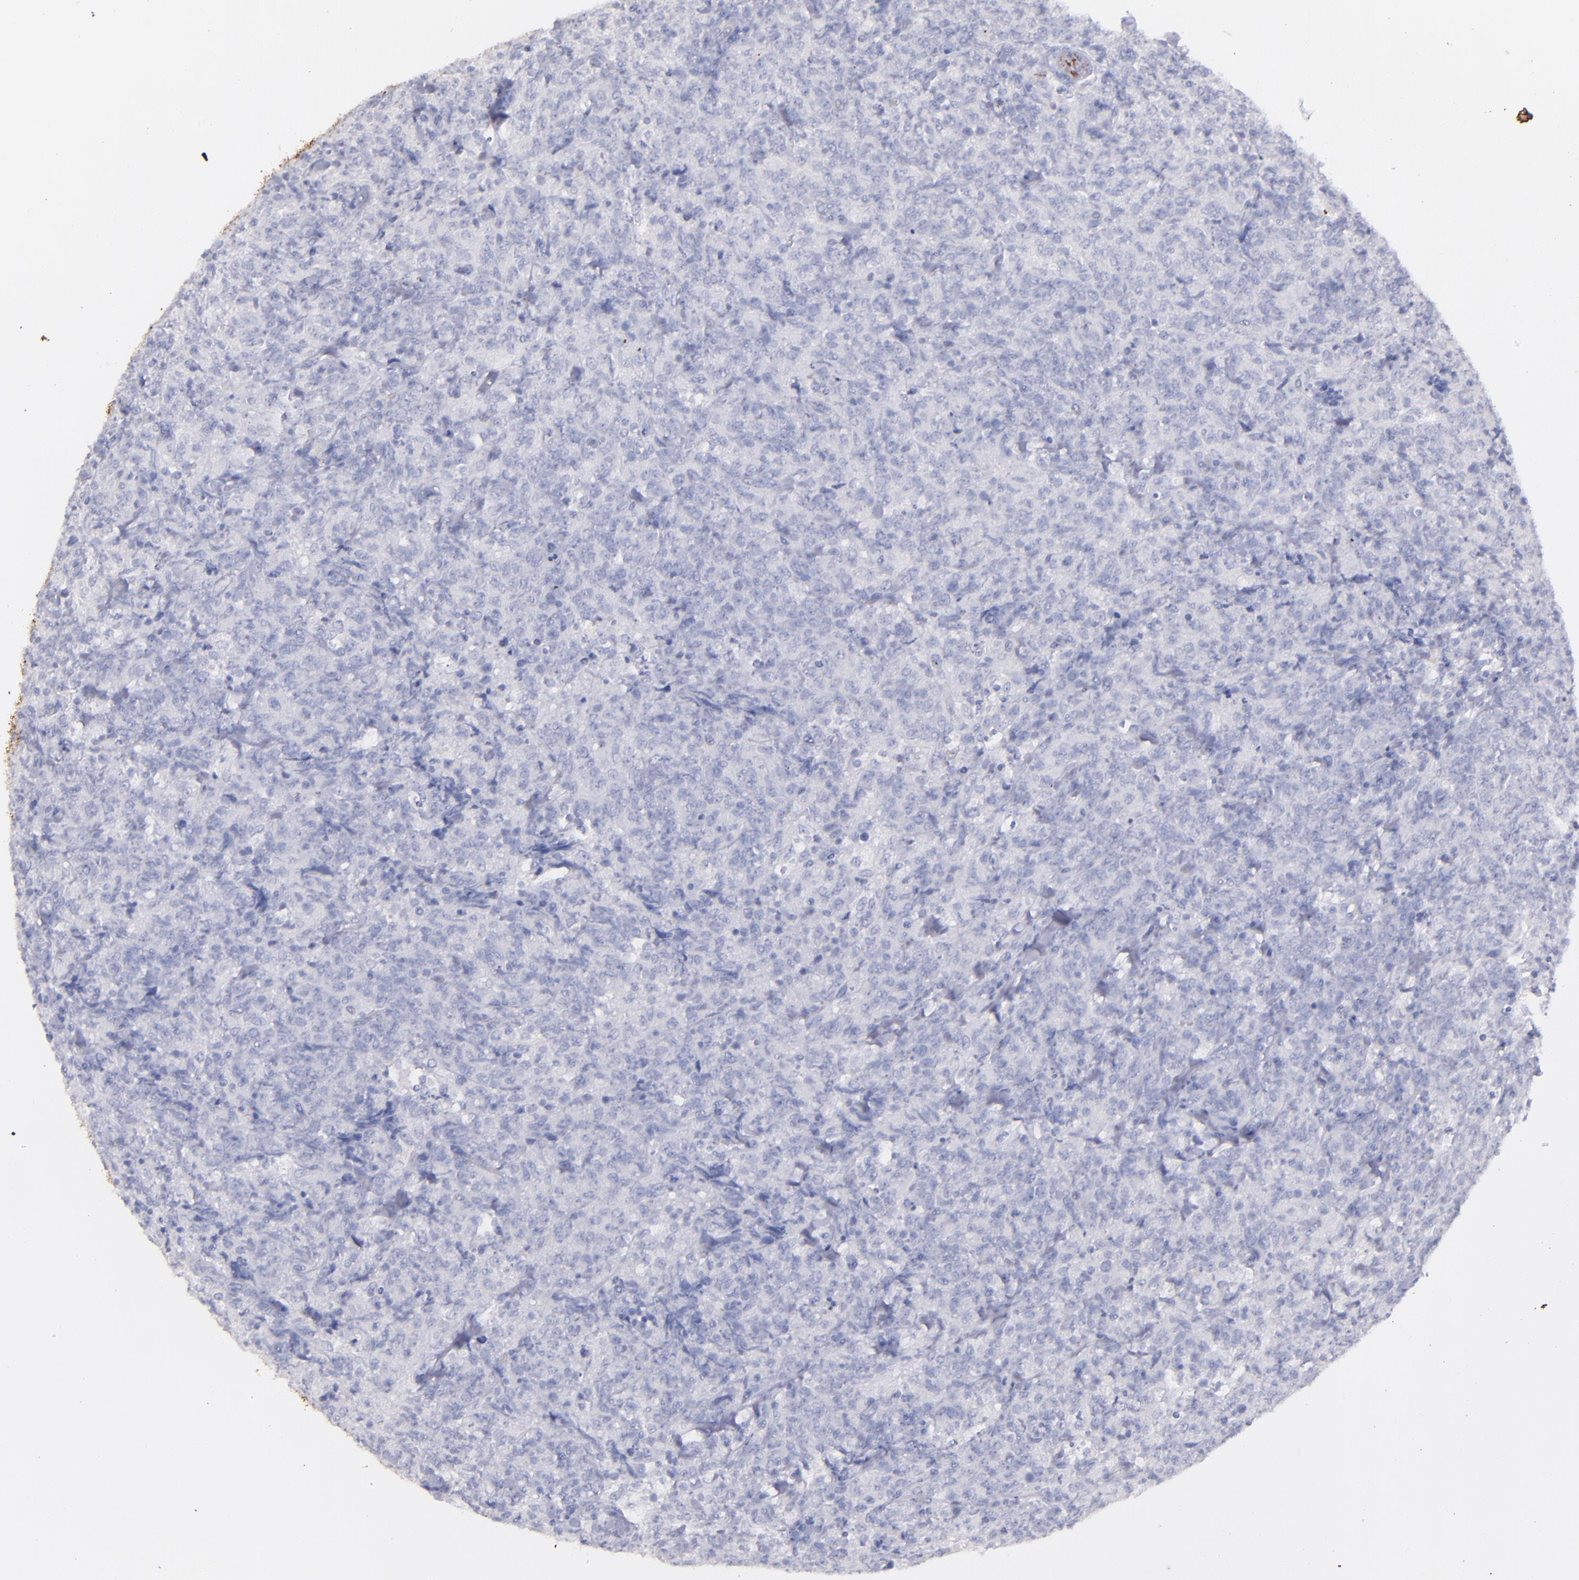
{"staining": {"intensity": "negative", "quantity": "none", "location": "none"}, "tissue": "lymphoma", "cell_type": "Tumor cells", "image_type": "cancer", "snomed": [{"axis": "morphology", "description": "Malignant lymphoma, non-Hodgkin's type, High grade"}, {"axis": "topography", "description": "Tonsil"}], "caption": "Tumor cells are negative for brown protein staining in lymphoma. The staining was performed using DAB to visualize the protein expression in brown, while the nuclei were stained in blue with hematoxylin (Magnification: 20x).", "gene": "SNAP25", "patient": {"sex": "female", "age": 36}}